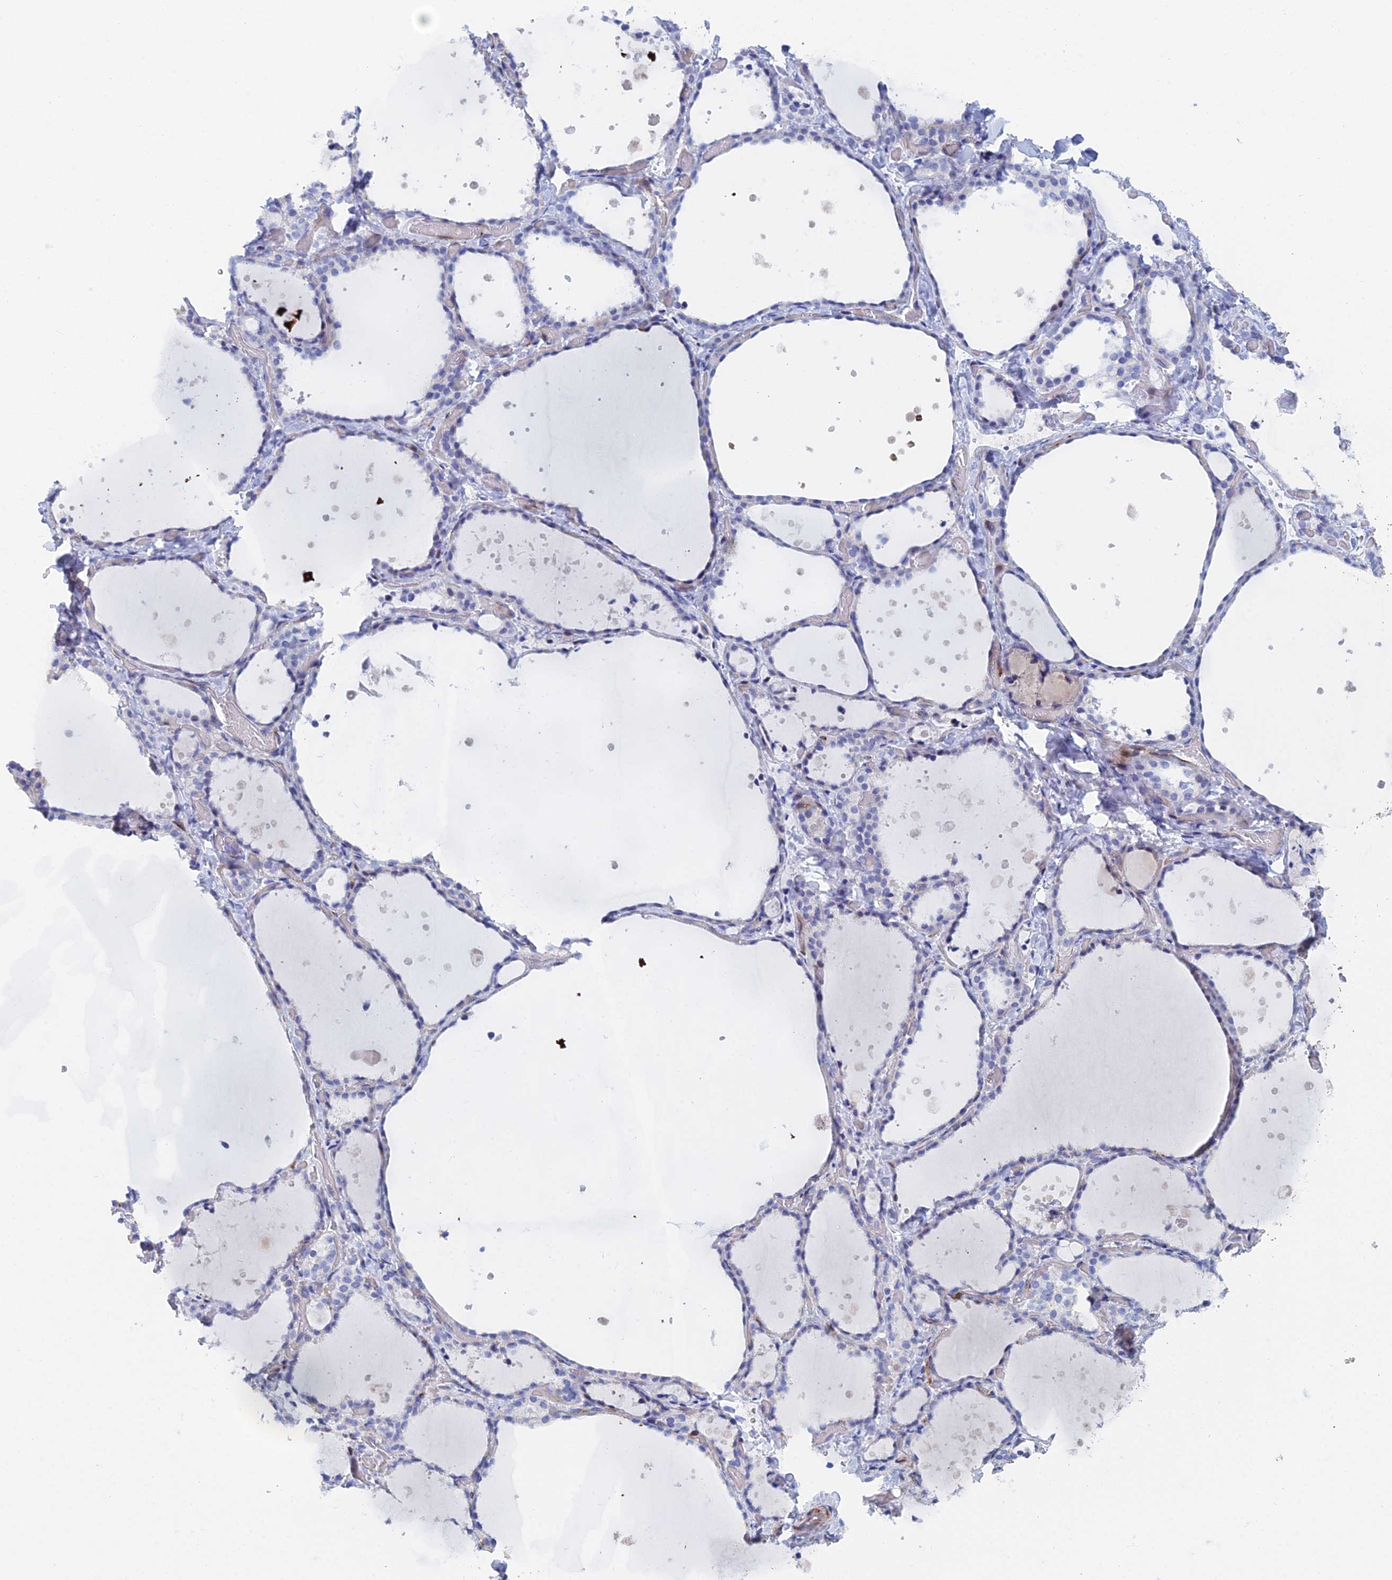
{"staining": {"intensity": "weak", "quantity": "<25%", "location": "nuclear"}, "tissue": "thyroid gland", "cell_type": "Glandular cells", "image_type": "normal", "snomed": [{"axis": "morphology", "description": "Normal tissue, NOS"}, {"axis": "topography", "description": "Thyroid gland"}], "caption": "Immunohistochemical staining of normal thyroid gland shows no significant expression in glandular cells.", "gene": "DRGX", "patient": {"sex": "female", "age": 44}}